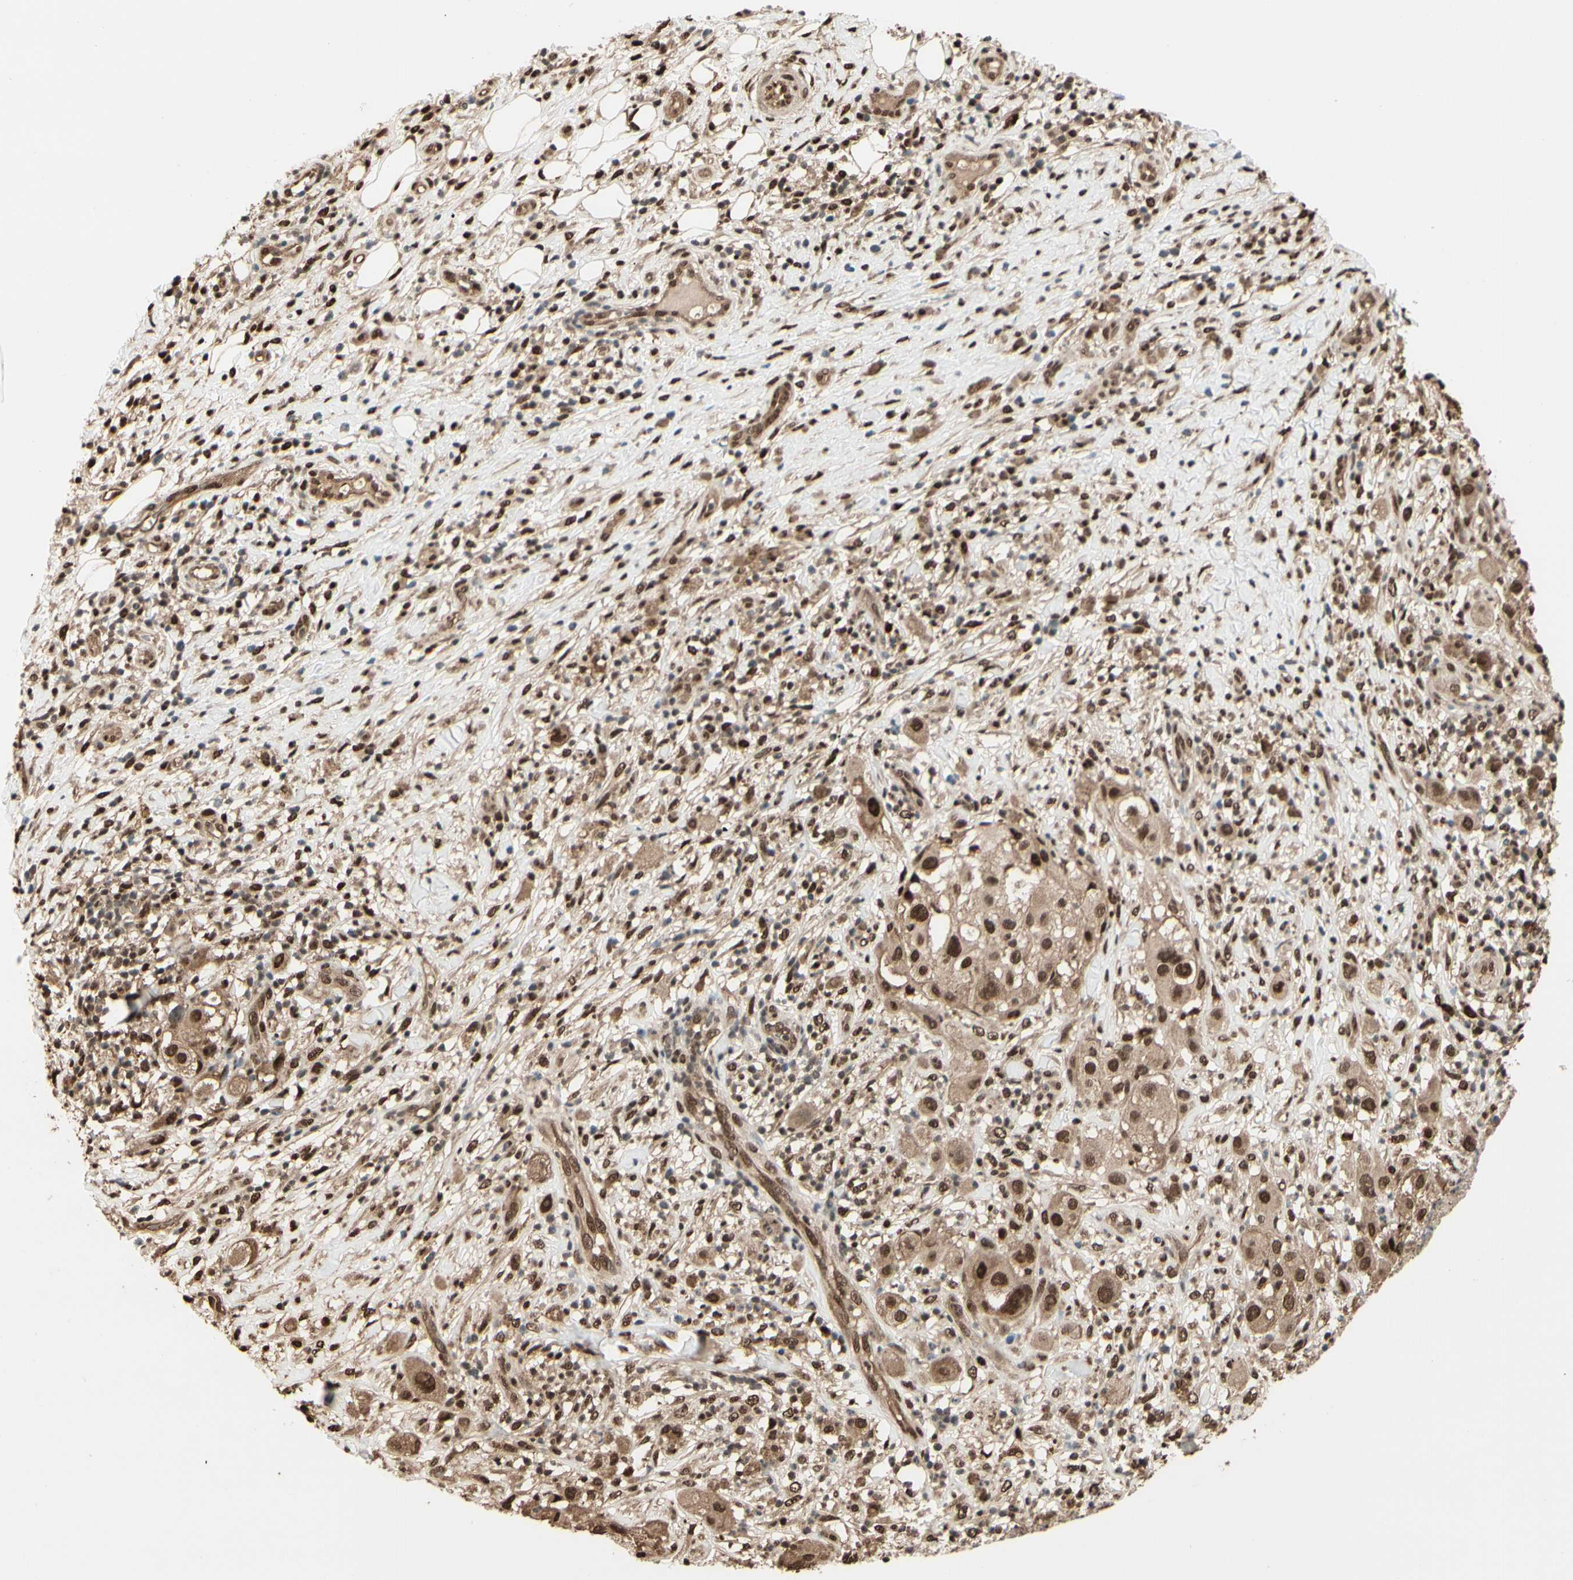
{"staining": {"intensity": "strong", "quantity": ">75%", "location": "cytoplasmic/membranous,nuclear"}, "tissue": "melanoma", "cell_type": "Tumor cells", "image_type": "cancer", "snomed": [{"axis": "morphology", "description": "Necrosis, NOS"}, {"axis": "morphology", "description": "Malignant melanoma, NOS"}, {"axis": "topography", "description": "Skin"}], "caption": "Tumor cells reveal strong cytoplasmic/membranous and nuclear positivity in about >75% of cells in melanoma.", "gene": "HSF1", "patient": {"sex": "female", "age": 87}}